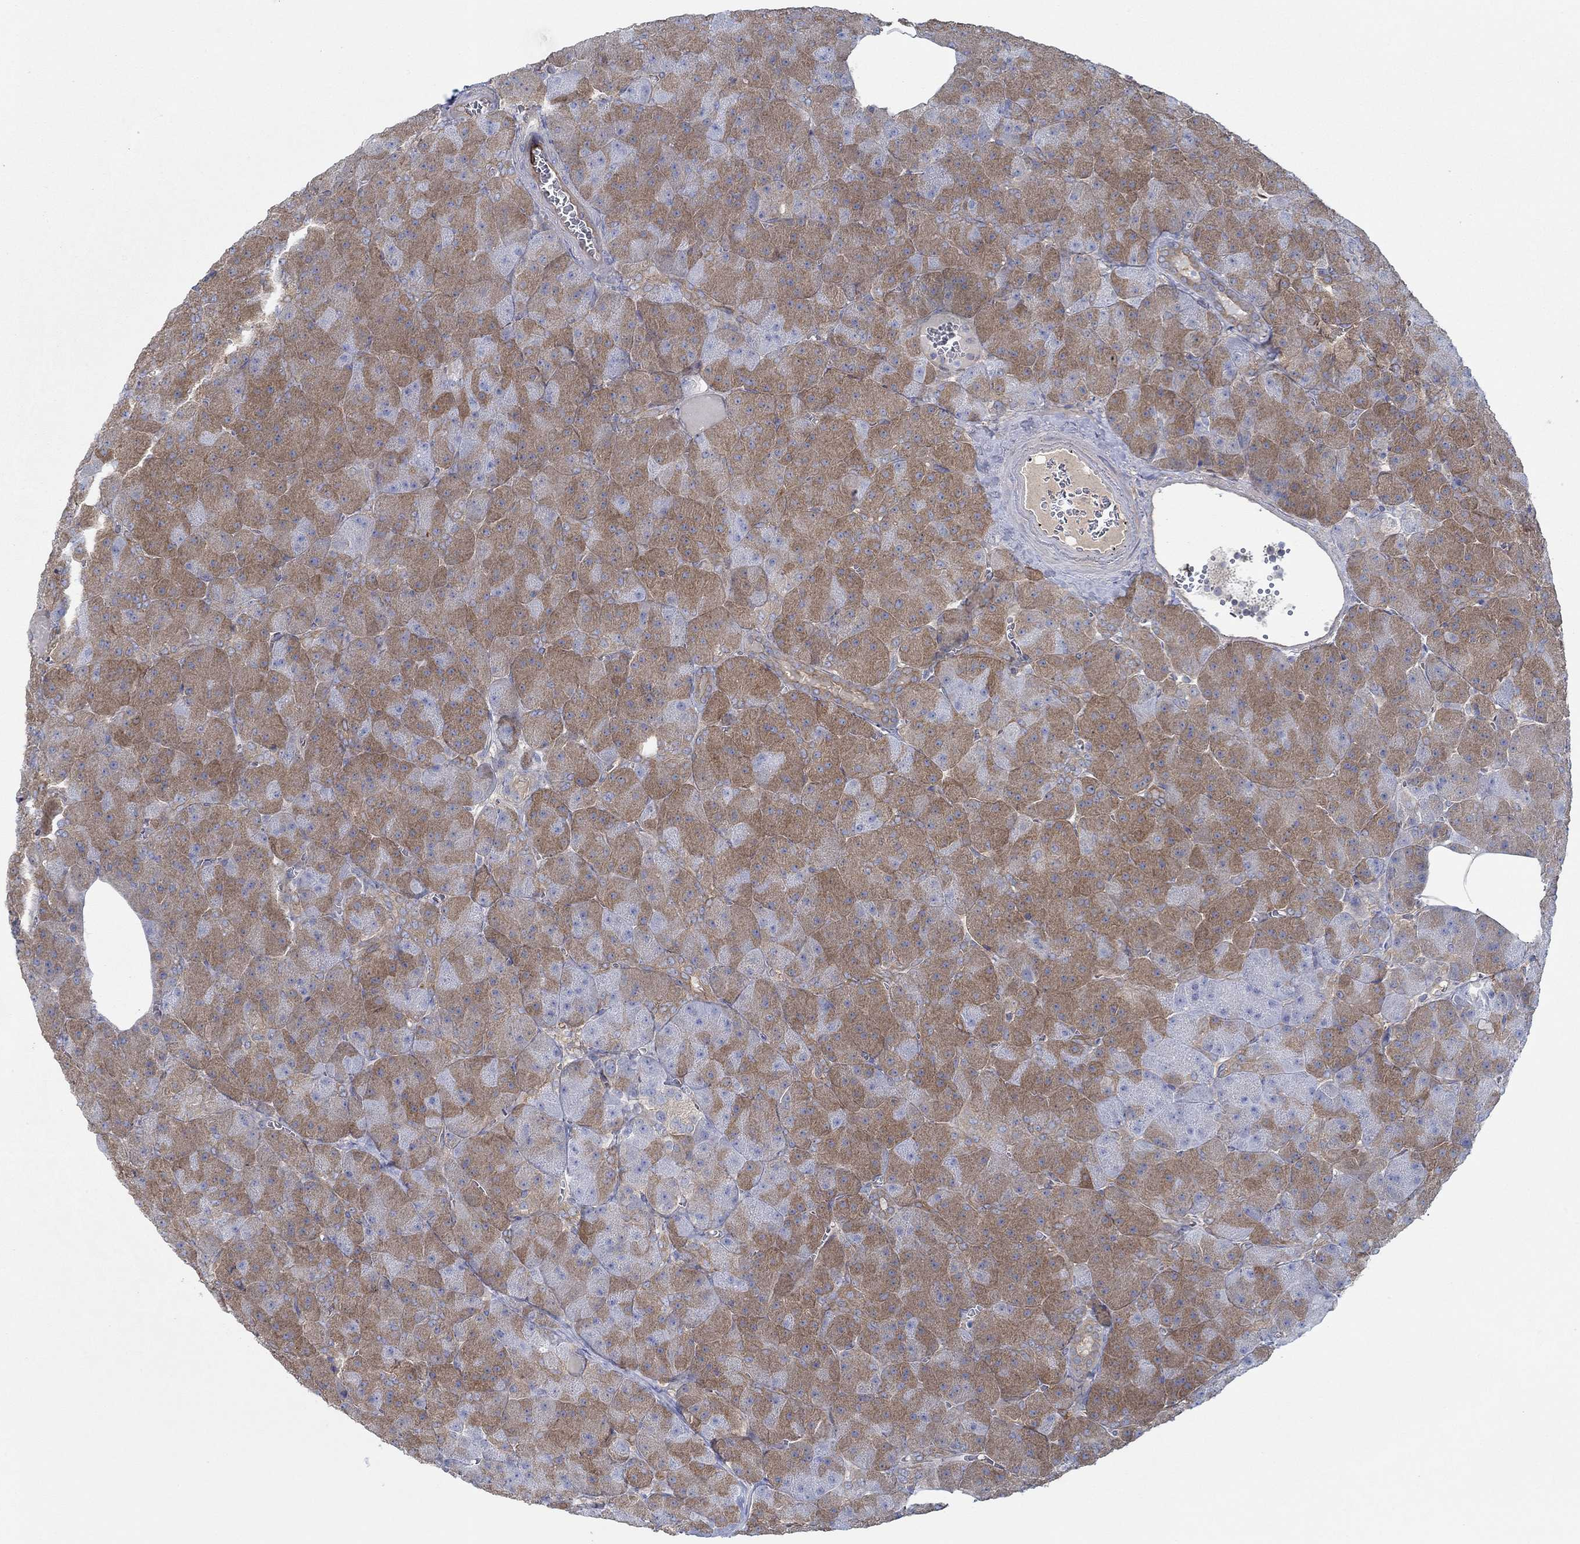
{"staining": {"intensity": "strong", "quantity": "25%-75%", "location": "cytoplasmic/membranous"}, "tissue": "pancreas", "cell_type": "Exocrine glandular cells", "image_type": "normal", "snomed": [{"axis": "morphology", "description": "Normal tissue, NOS"}, {"axis": "topography", "description": "Pancreas"}], "caption": "IHC (DAB) staining of unremarkable human pancreas shows strong cytoplasmic/membranous protein expression in about 25%-75% of exocrine glandular cells.", "gene": "SPAG9", "patient": {"sex": "male", "age": 61}}